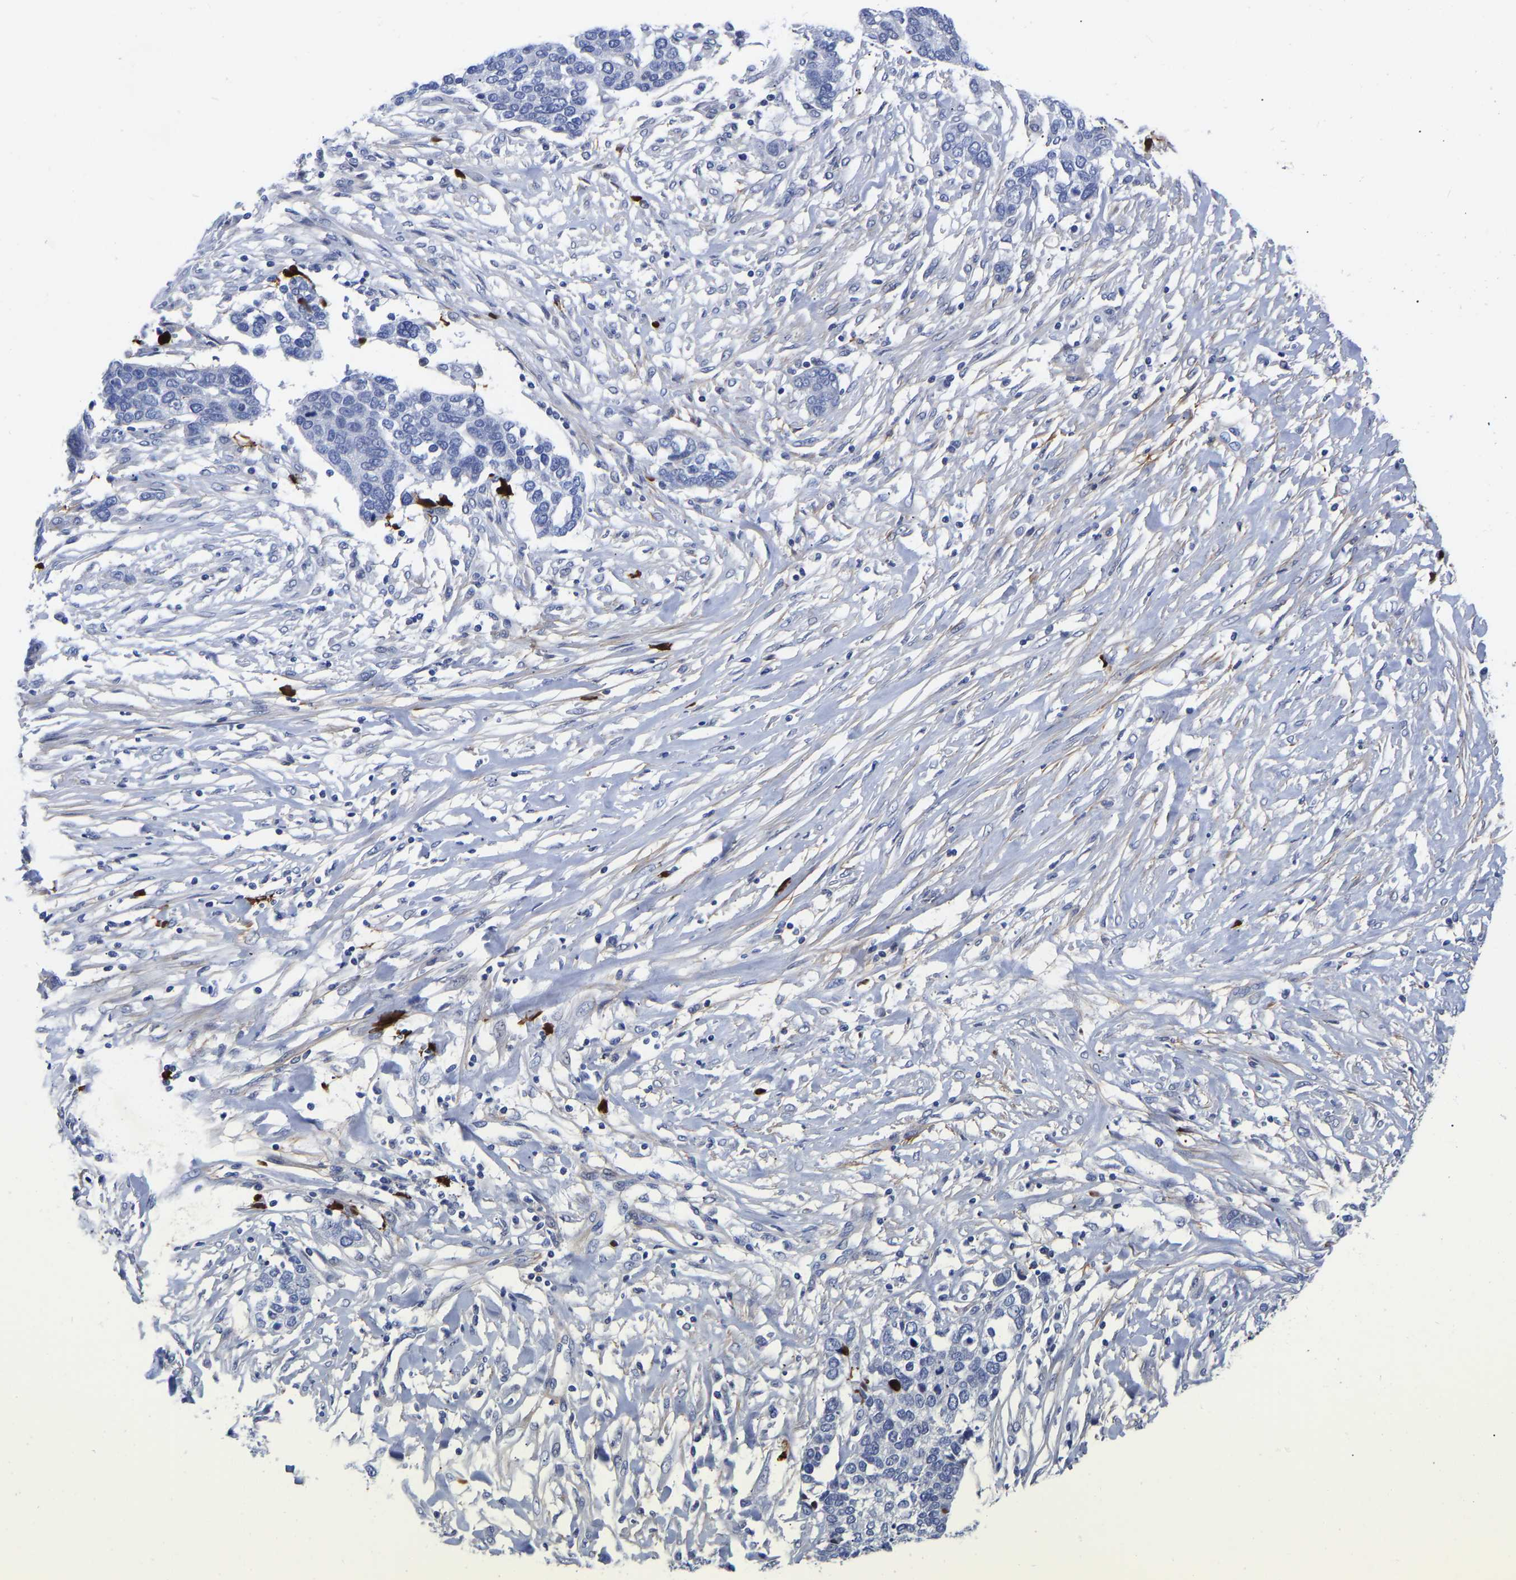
{"staining": {"intensity": "negative", "quantity": "none", "location": "none"}, "tissue": "ovarian cancer", "cell_type": "Tumor cells", "image_type": "cancer", "snomed": [{"axis": "morphology", "description": "Cystadenocarcinoma, serous, NOS"}, {"axis": "topography", "description": "Ovary"}], "caption": "Ovarian cancer (serous cystadenocarcinoma) stained for a protein using immunohistochemistry (IHC) exhibits no staining tumor cells.", "gene": "GPA33", "patient": {"sex": "female", "age": 44}}